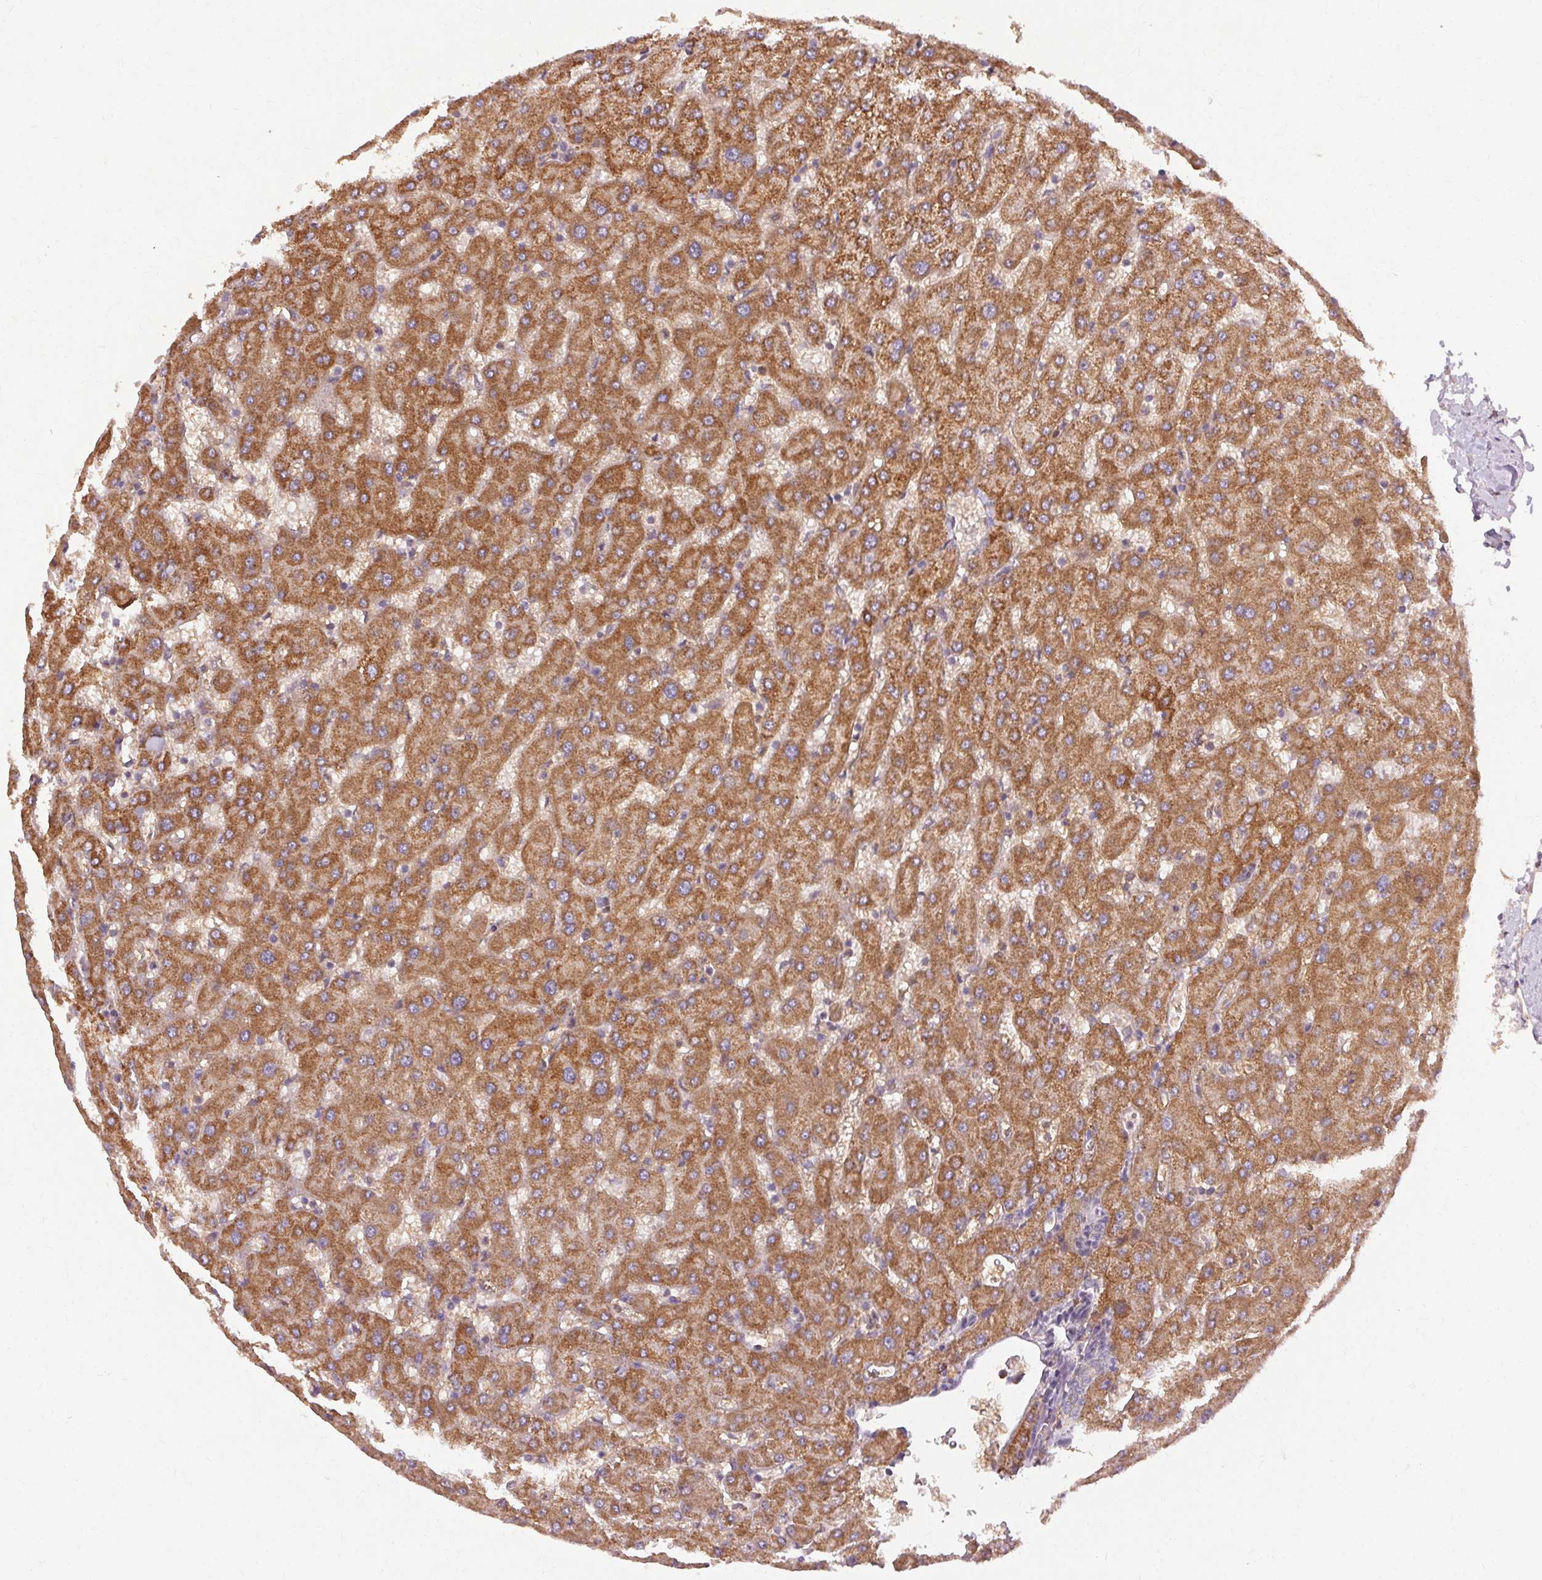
{"staining": {"intensity": "negative", "quantity": "none", "location": "none"}, "tissue": "liver", "cell_type": "Cholangiocytes", "image_type": "normal", "snomed": [{"axis": "morphology", "description": "Normal tissue, NOS"}, {"axis": "topography", "description": "Liver"}], "caption": "This photomicrograph is of normal liver stained with immunohistochemistry to label a protein in brown with the nuclei are counter-stained blue. There is no positivity in cholangiocytes.", "gene": "REP15", "patient": {"sex": "female", "age": 63}}